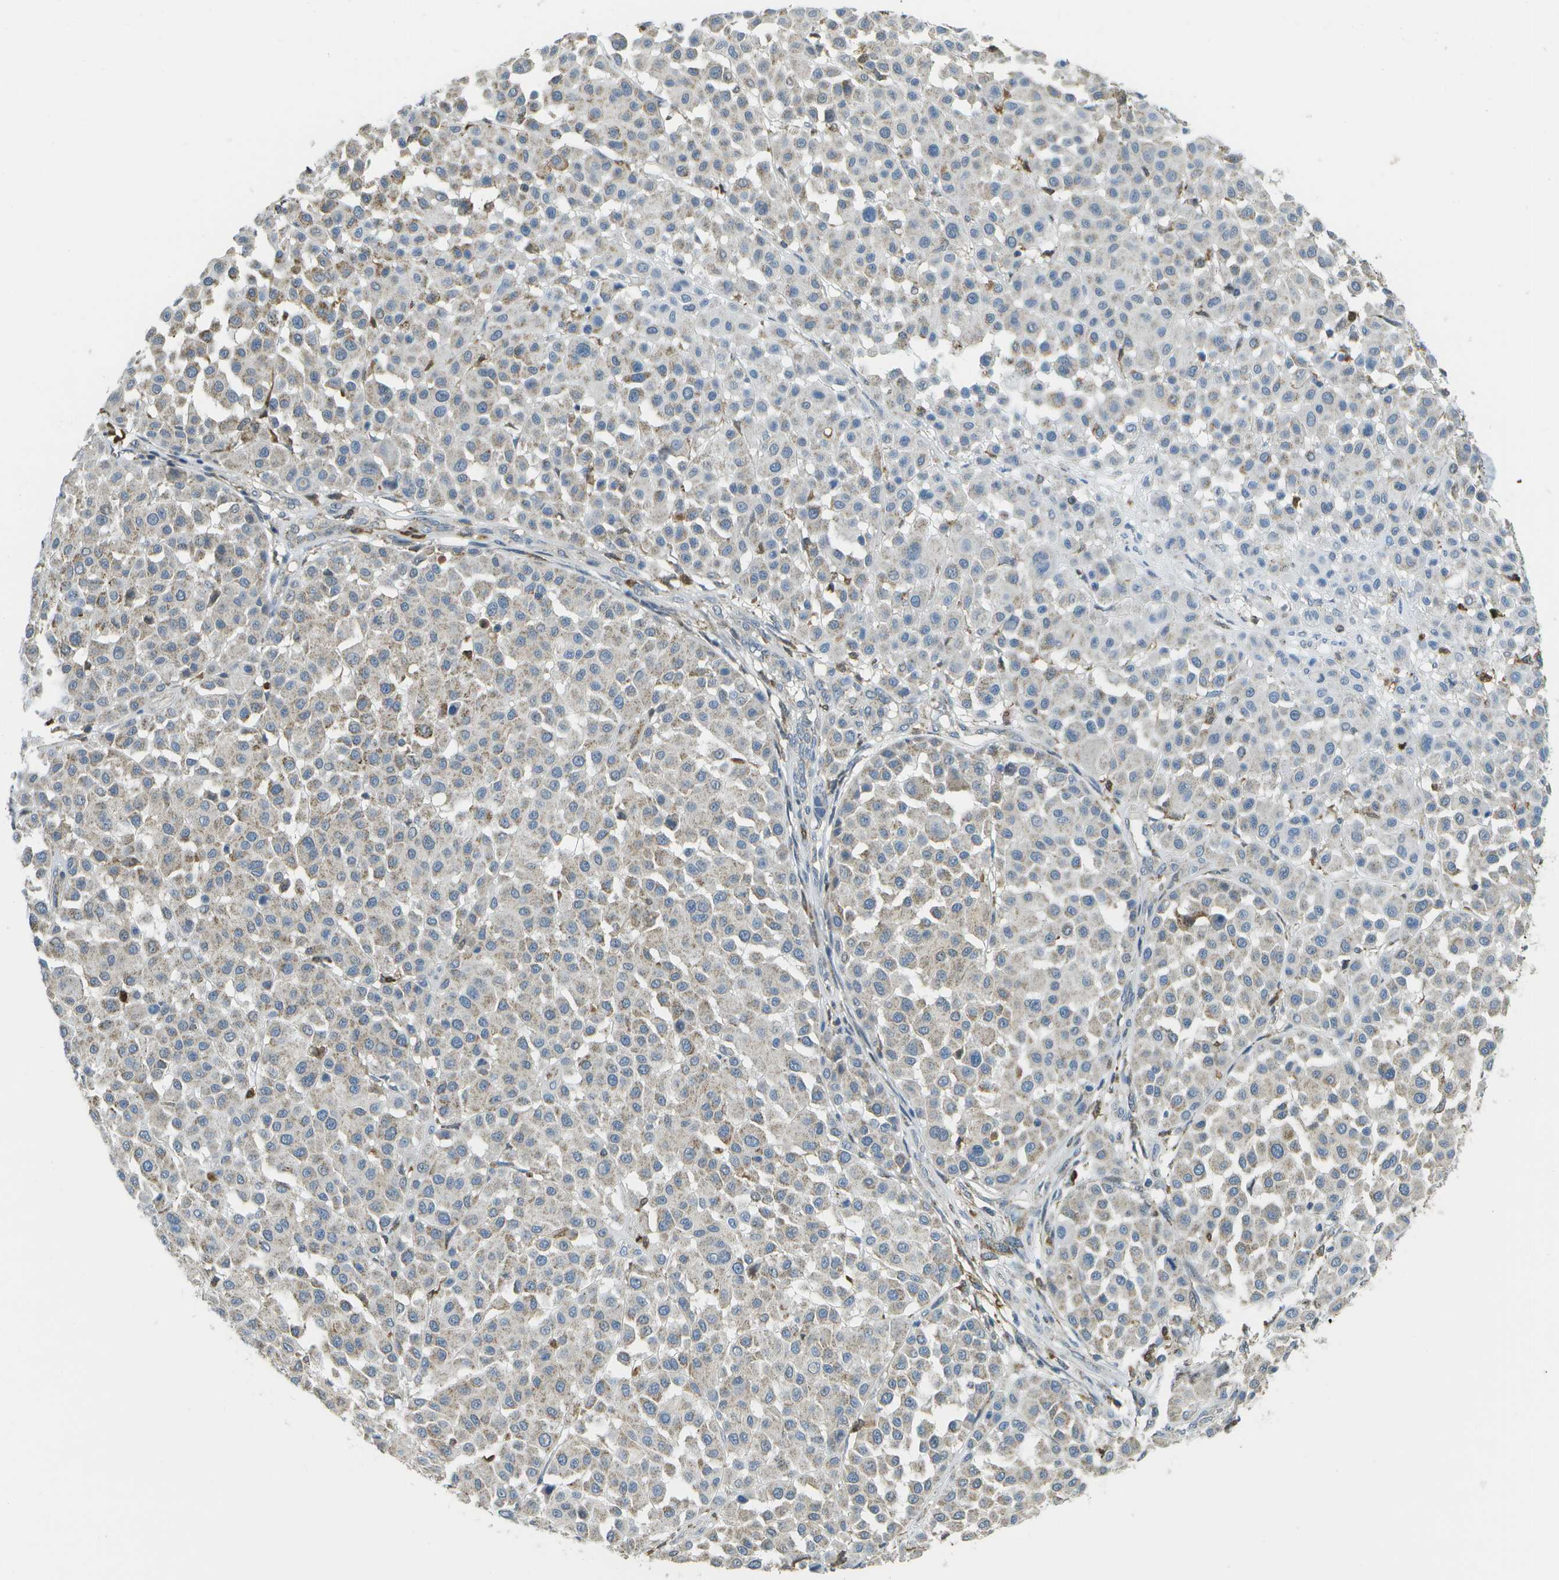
{"staining": {"intensity": "negative", "quantity": "none", "location": "none"}, "tissue": "melanoma", "cell_type": "Tumor cells", "image_type": "cancer", "snomed": [{"axis": "morphology", "description": "Malignant melanoma, Metastatic site"}, {"axis": "topography", "description": "Soft tissue"}], "caption": "Immunohistochemical staining of human malignant melanoma (metastatic site) exhibits no significant positivity in tumor cells. (DAB IHC with hematoxylin counter stain).", "gene": "CACHD1", "patient": {"sex": "male", "age": 41}}